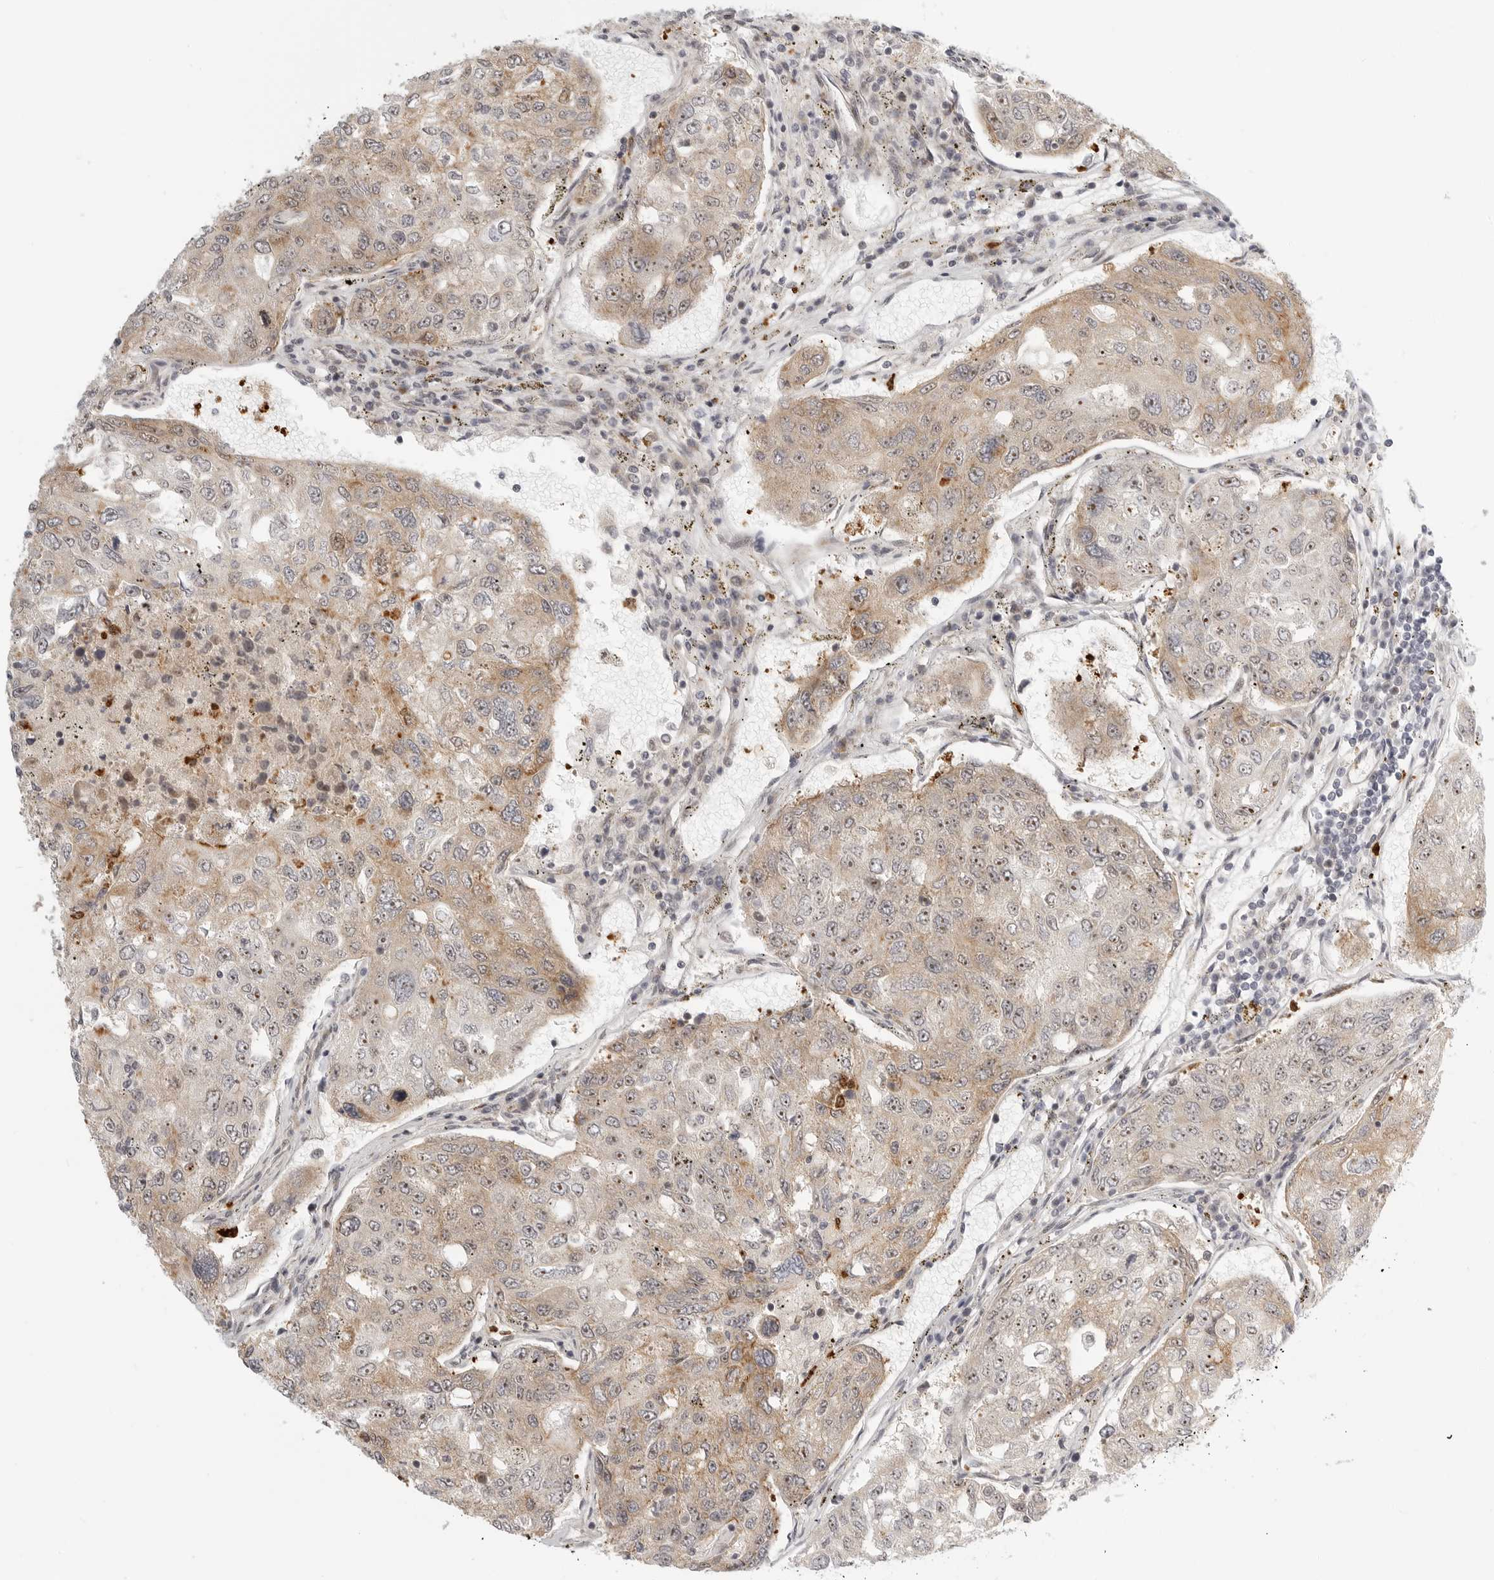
{"staining": {"intensity": "moderate", "quantity": "25%-75%", "location": "cytoplasmic/membranous,nuclear"}, "tissue": "urothelial cancer", "cell_type": "Tumor cells", "image_type": "cancer", "snomed": [{"axis": "morphology", "description": "Urothelial carcinoma, High grade"}, {"axis": "topography", "description": "Lymph node"}, {"axis": "topography", "description": "Urinary bladder"}], "caption": "High-grade urothelial carcinoma was stained to show a protein in brown. There is medium levels of moderate cytoplasmic/membranous and nuclear staining in approximately 25%-75% of tumor cells.", "gene": "DSCC1", "patient": {"sex": "male", "age": 51}}